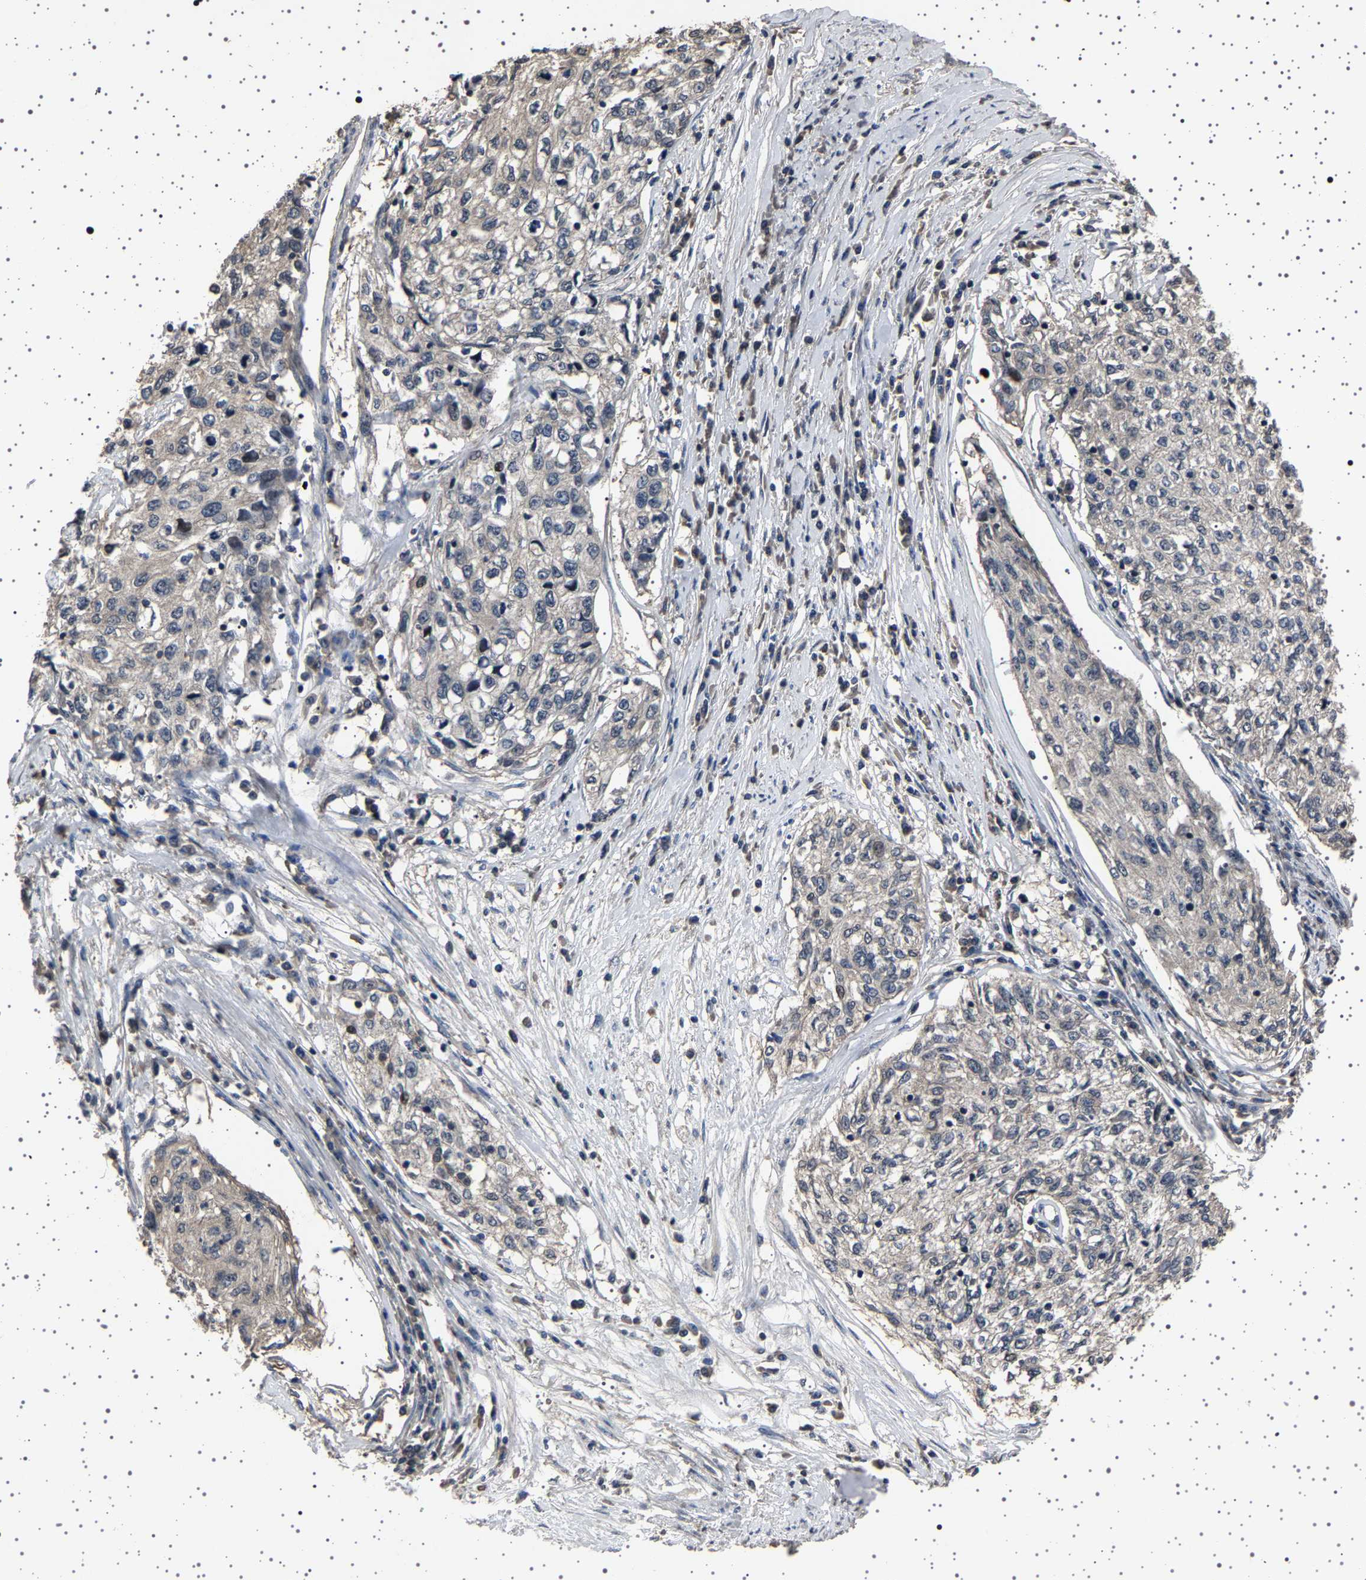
{"staining": {"intensity": "negative", "quantity": "none", "location": "none"}, "tissue": "cervical cancer", "cell_type": "Tumor cells", "image_type": "cancer", "snomed": [{"axis": "morphology", "description": "Squamous cell carcinoma, NOS"}, {"axis": "topography", "description": "Cervix"}], "caption": "Immunohistochemical staining of cervical cancer (squamous cell carcinoma) exhibits no significant expression in tumor cells. (Brightfield microscopy of DAB IHC at high magnification).", "gene": "NCKAP1", "patient": {"sex": "female", "age": 57}}